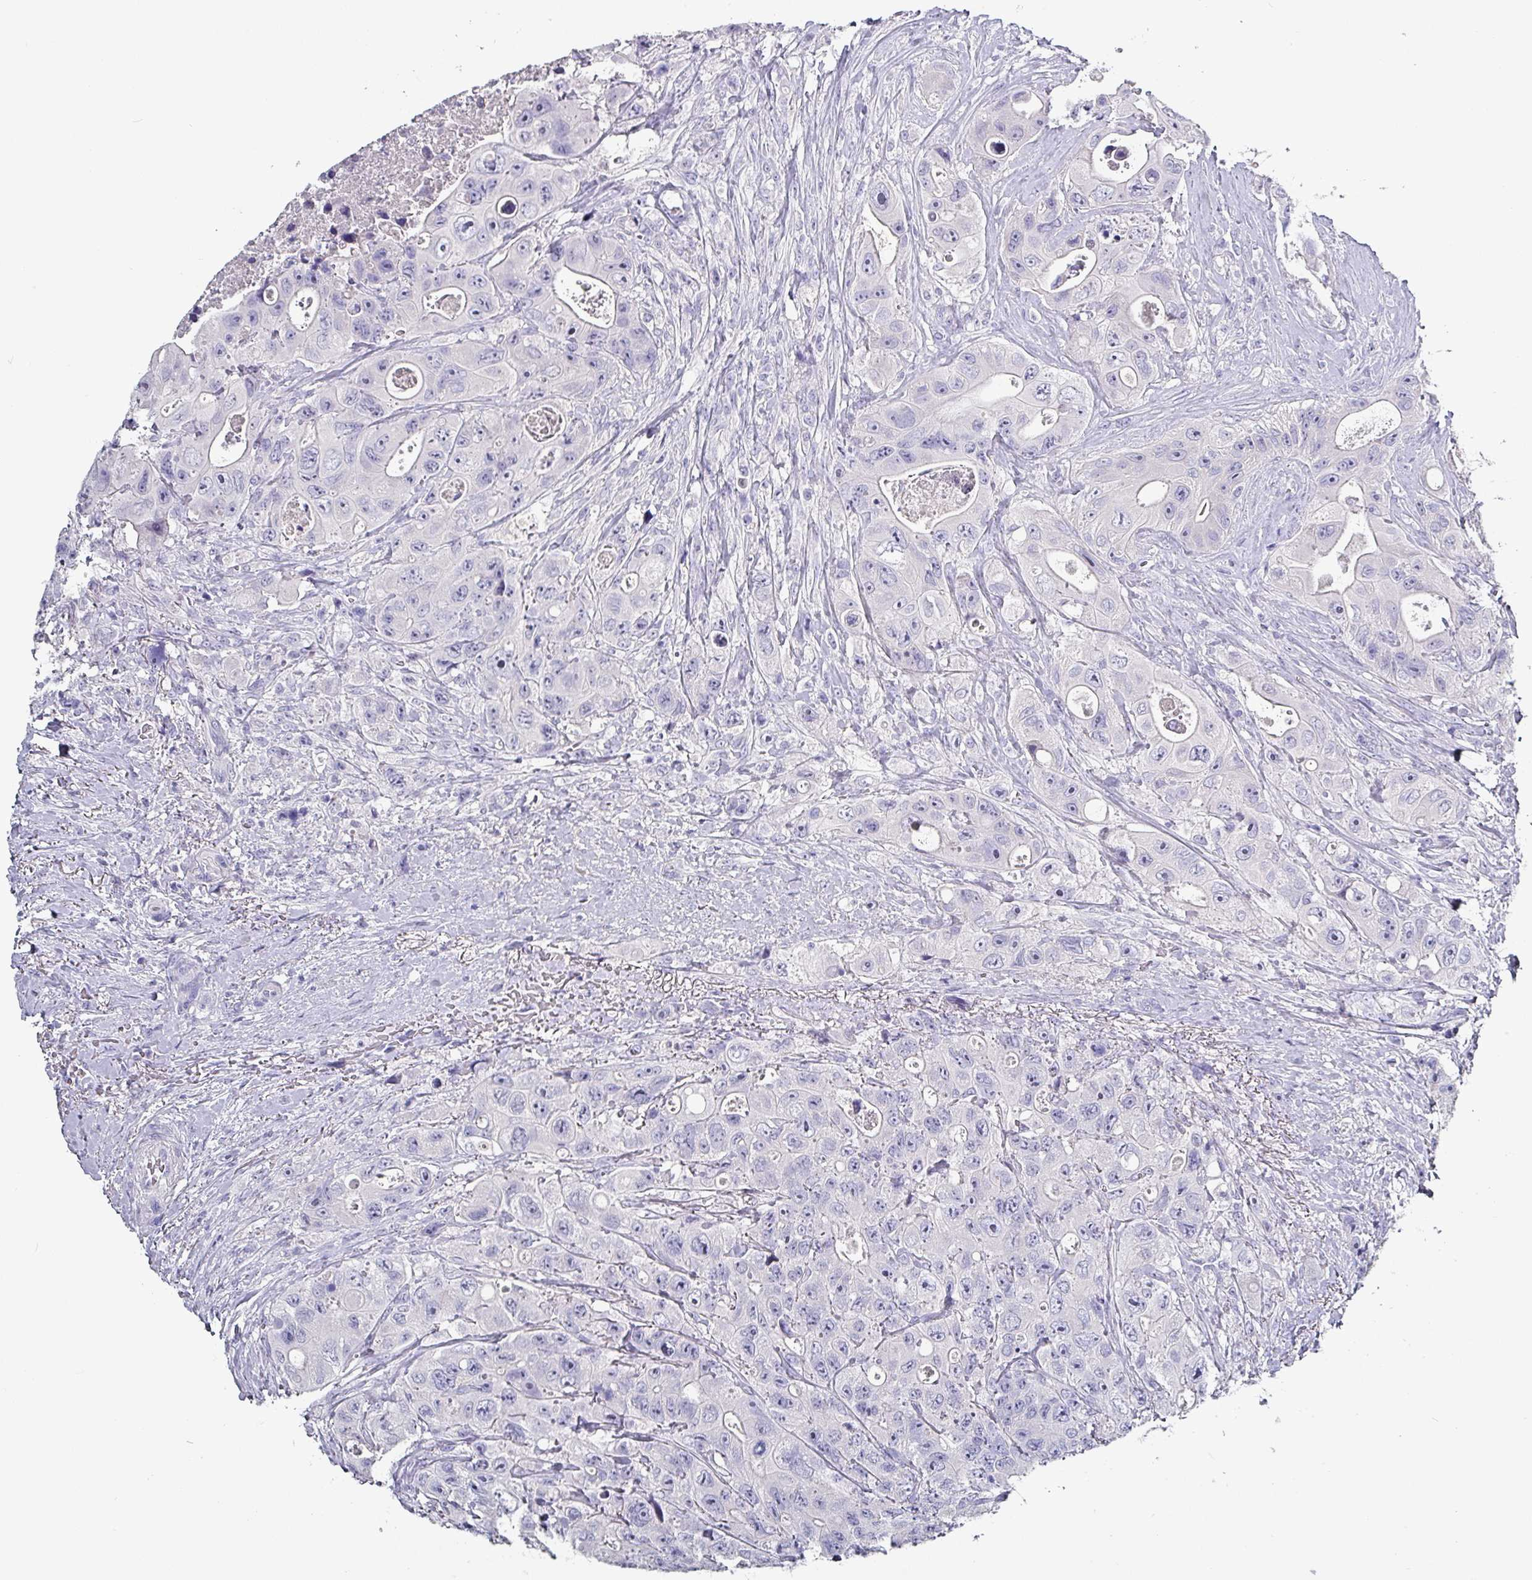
{"staining": {"intensity": "negative", "quantity": "none", "location": "none"}, "tissue": "colorectal cancer", "cell_type": "Tumor cells", "image_type": "cancer", "snomed": [{"axis": "morphology", "description": "Adenocarcinoma, NOS"}, {"axis": "topography", "description": "Colon"}], "caption": "Human colorectal cancer stained for a protein using IHC shows no expression in tumor cells.", "gene": "INS-IGF2", "patient": {"sex": "female", "age": 46}}